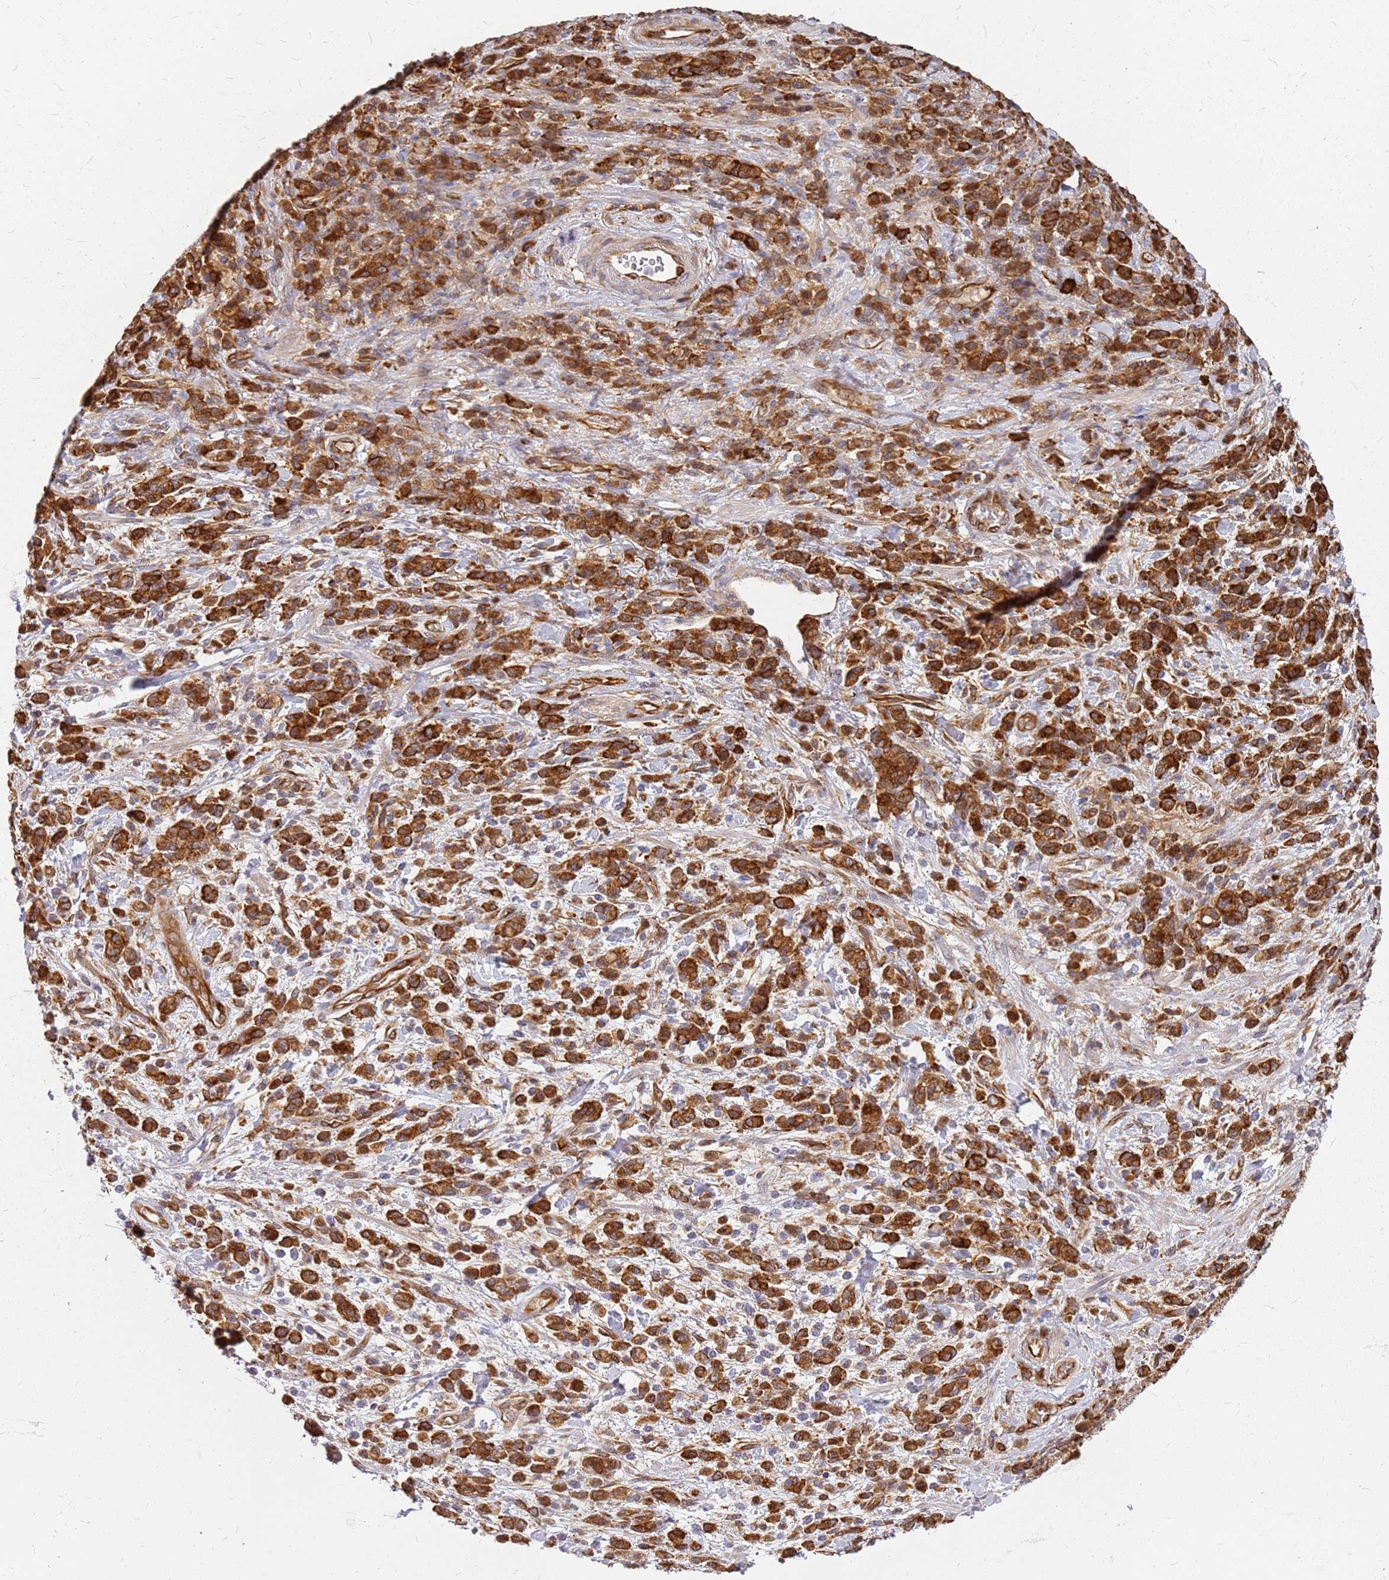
{"staining": {"intensity": "strong", "quantity": ">75%", "location": "cytoplasmic/membranous"}, "tissue": "stomach cancer", "cell_type": "Tumor cells", "image_type": "cancer", "snomed": [{"axis": "morphology", "description": "Adenocarcinoma, NOS"}, {"axis": "topography", "description": "Stomach"}], "caption": "Stomach cancer (adenocarcinoma) was stained to show a protein in brown. There is high levels of strong cytoplasmic/membranous staining in approximately >75% of tumor cells.", "gene": "HDX", "patient": {"sex": "male", "age": 77}}